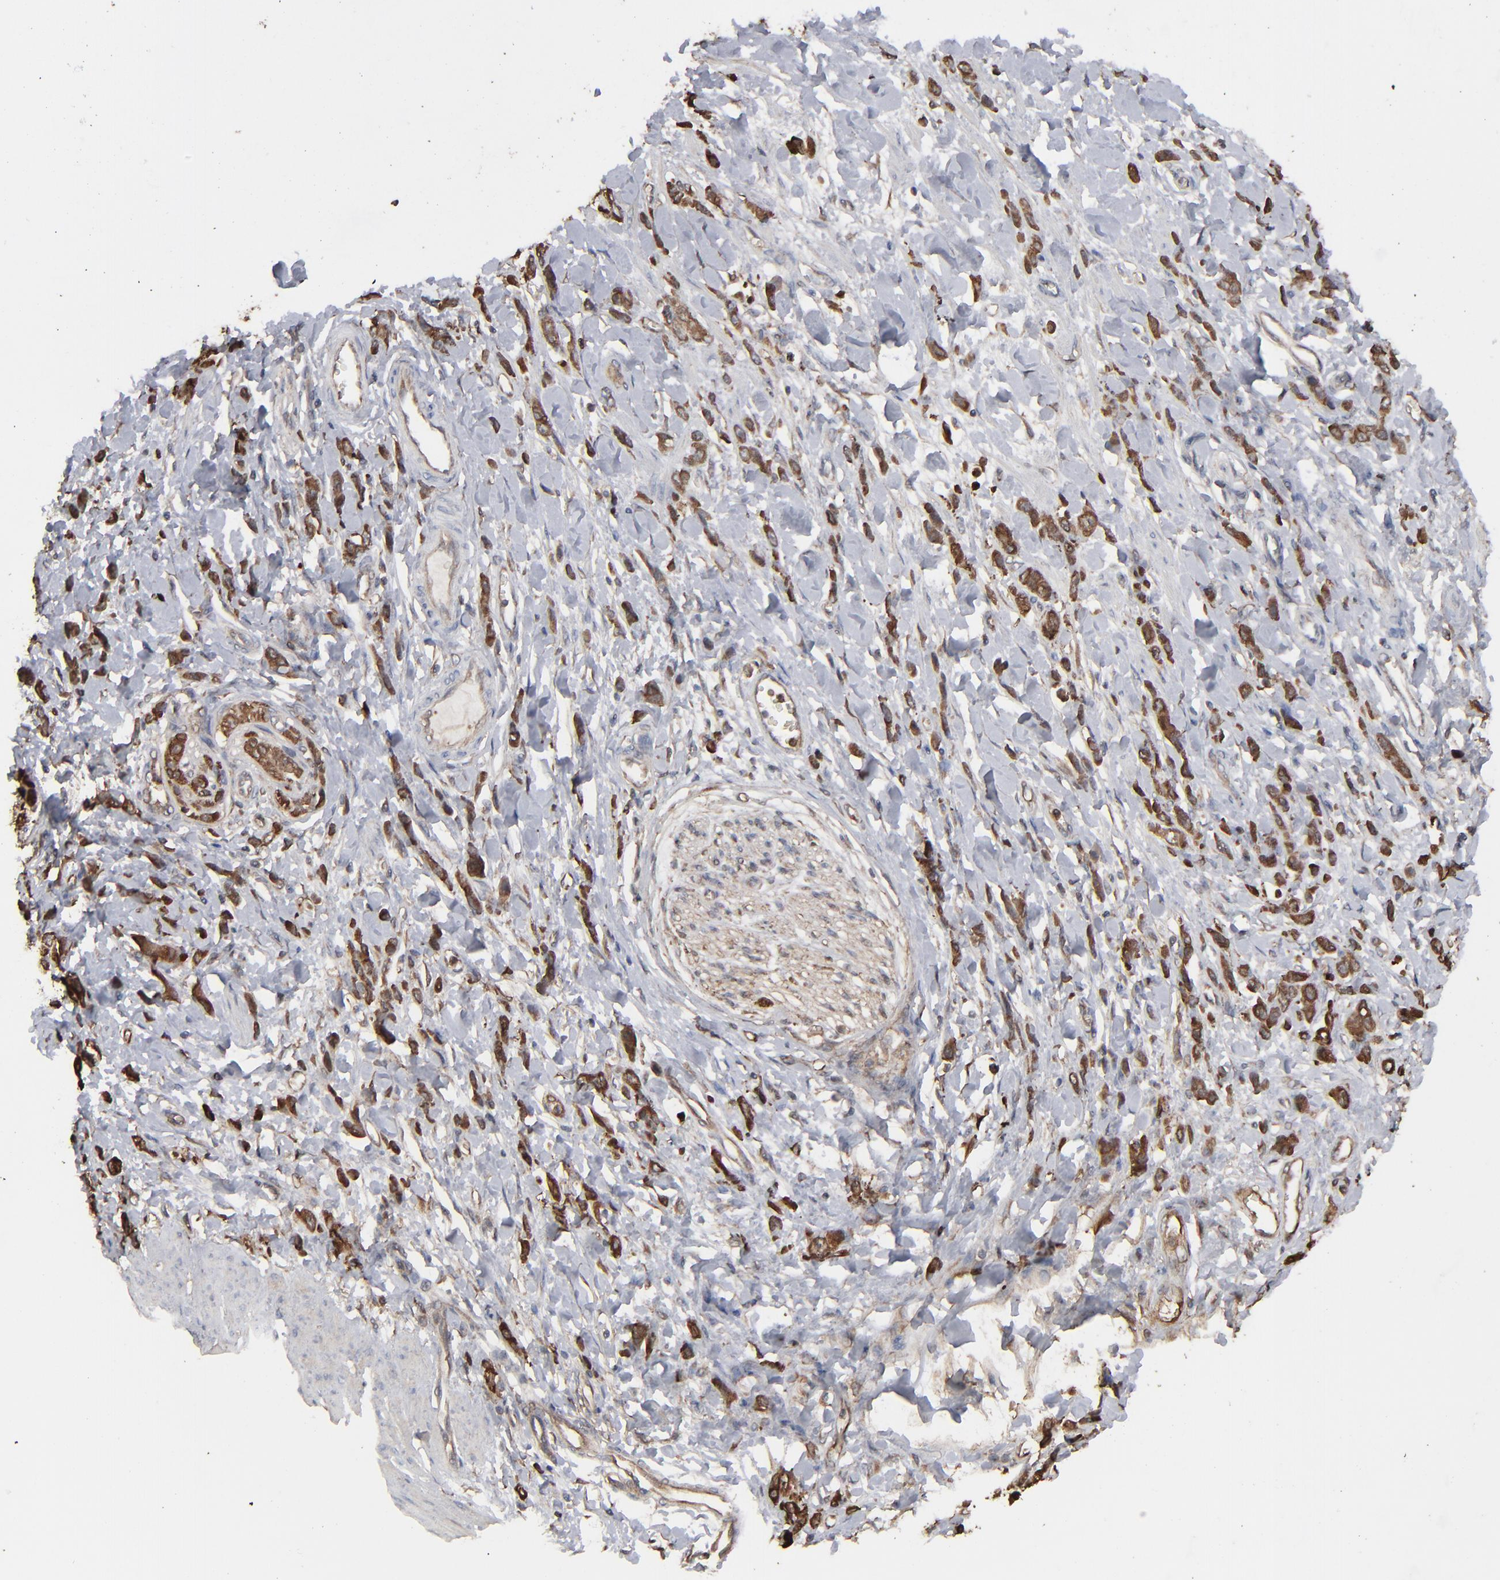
{"staining": {"intensity": "strong", "quantity": ">75%", "location": "cytoplasmic/membranous"}, "tissue": "stomach cancer", "cell_type": "Tumor cells", "image_type": "cancer", "snomed": [{"axis": "morphology", "description": "Normal tissue, NOS"}, {"axis": "morphology", "description": "Adenocarcinoma, NOS"}, {"axis": "topography", "description": "Stomach"}], "caption": "Strong cytoplasmic/membranous positivity is identified in about >75% of tumor cells in stomach cancer.", "gene": "NME1-NME2", "patient": {"sex": "male", "age": 82}}